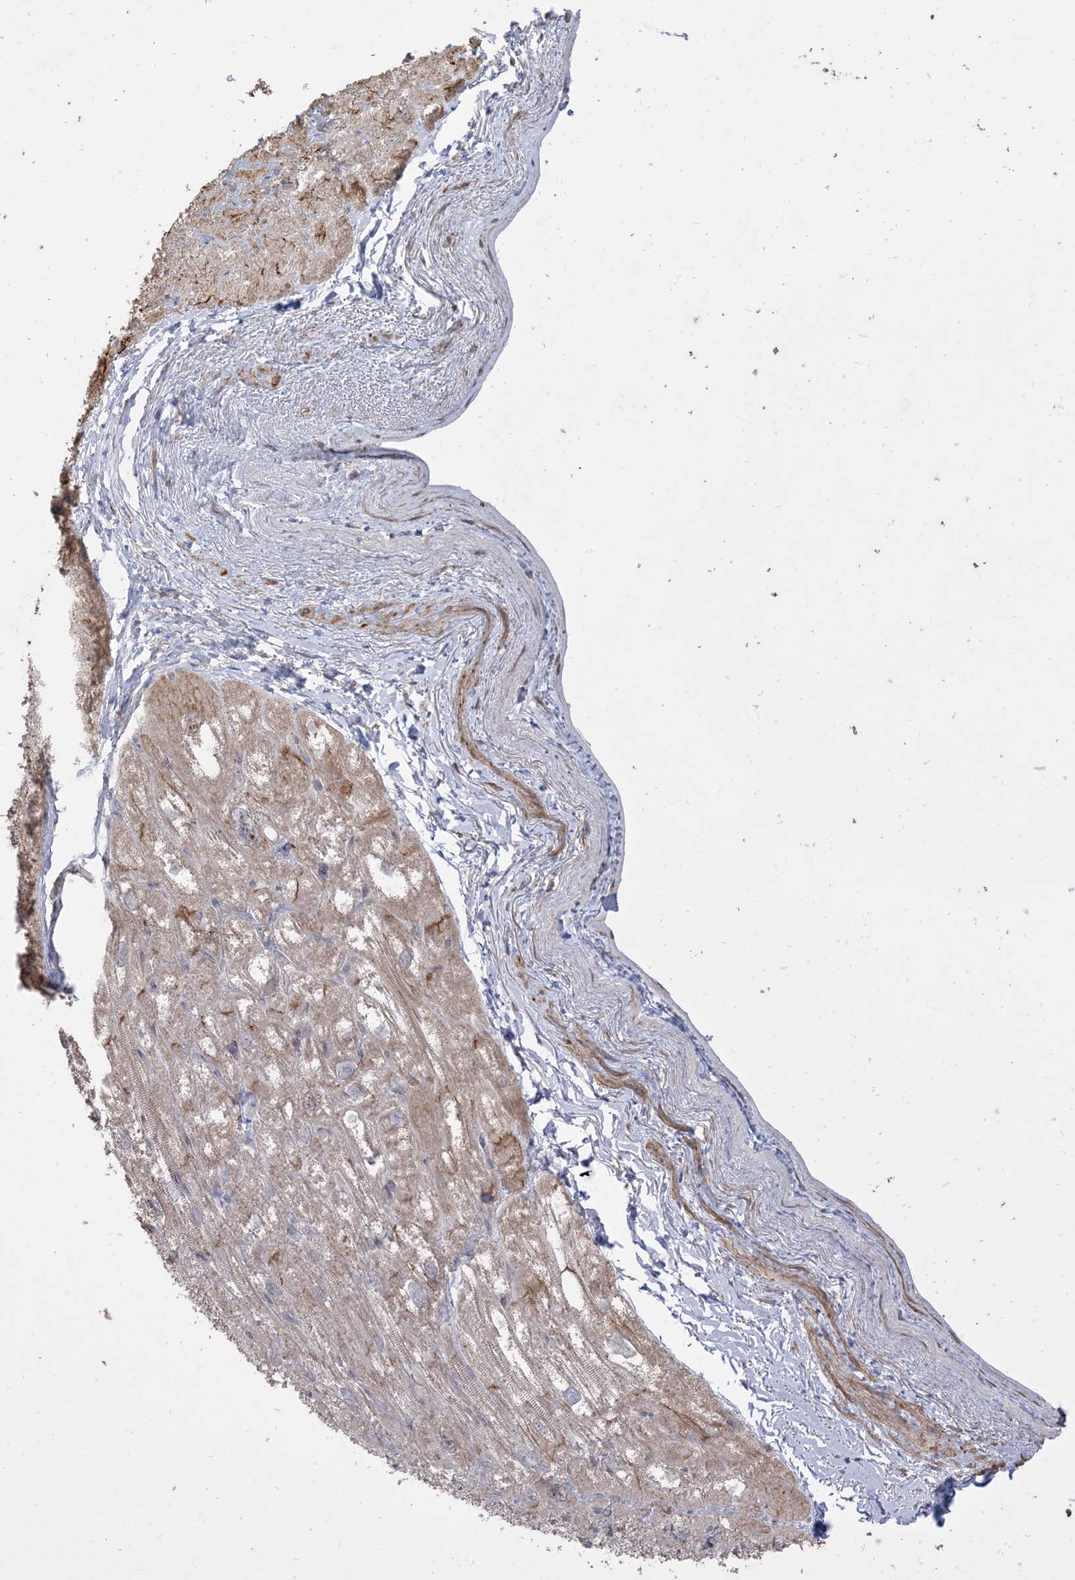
{"staining": {"intensity": "moderate", "quantity": ">75%", "location": "cytoplasmic/membranous"}, "tissue": "heart muscle", "cell_type": "Cardiomyocytes", "image_type": "normal", "snomed": [{"axis": "morphology", "description": "Normal tissue, NOS"}, {"axis": "topography", "description": "Heart"}], "caption": "Immunohistochemical staining of benign heart muscle displays >75% levels of moderate cytoplasmic/membranous protein staining in about >75% of cardiomyocytes.", "gene": "RNF175", "patient": {"sex": "male", "age": 50}}